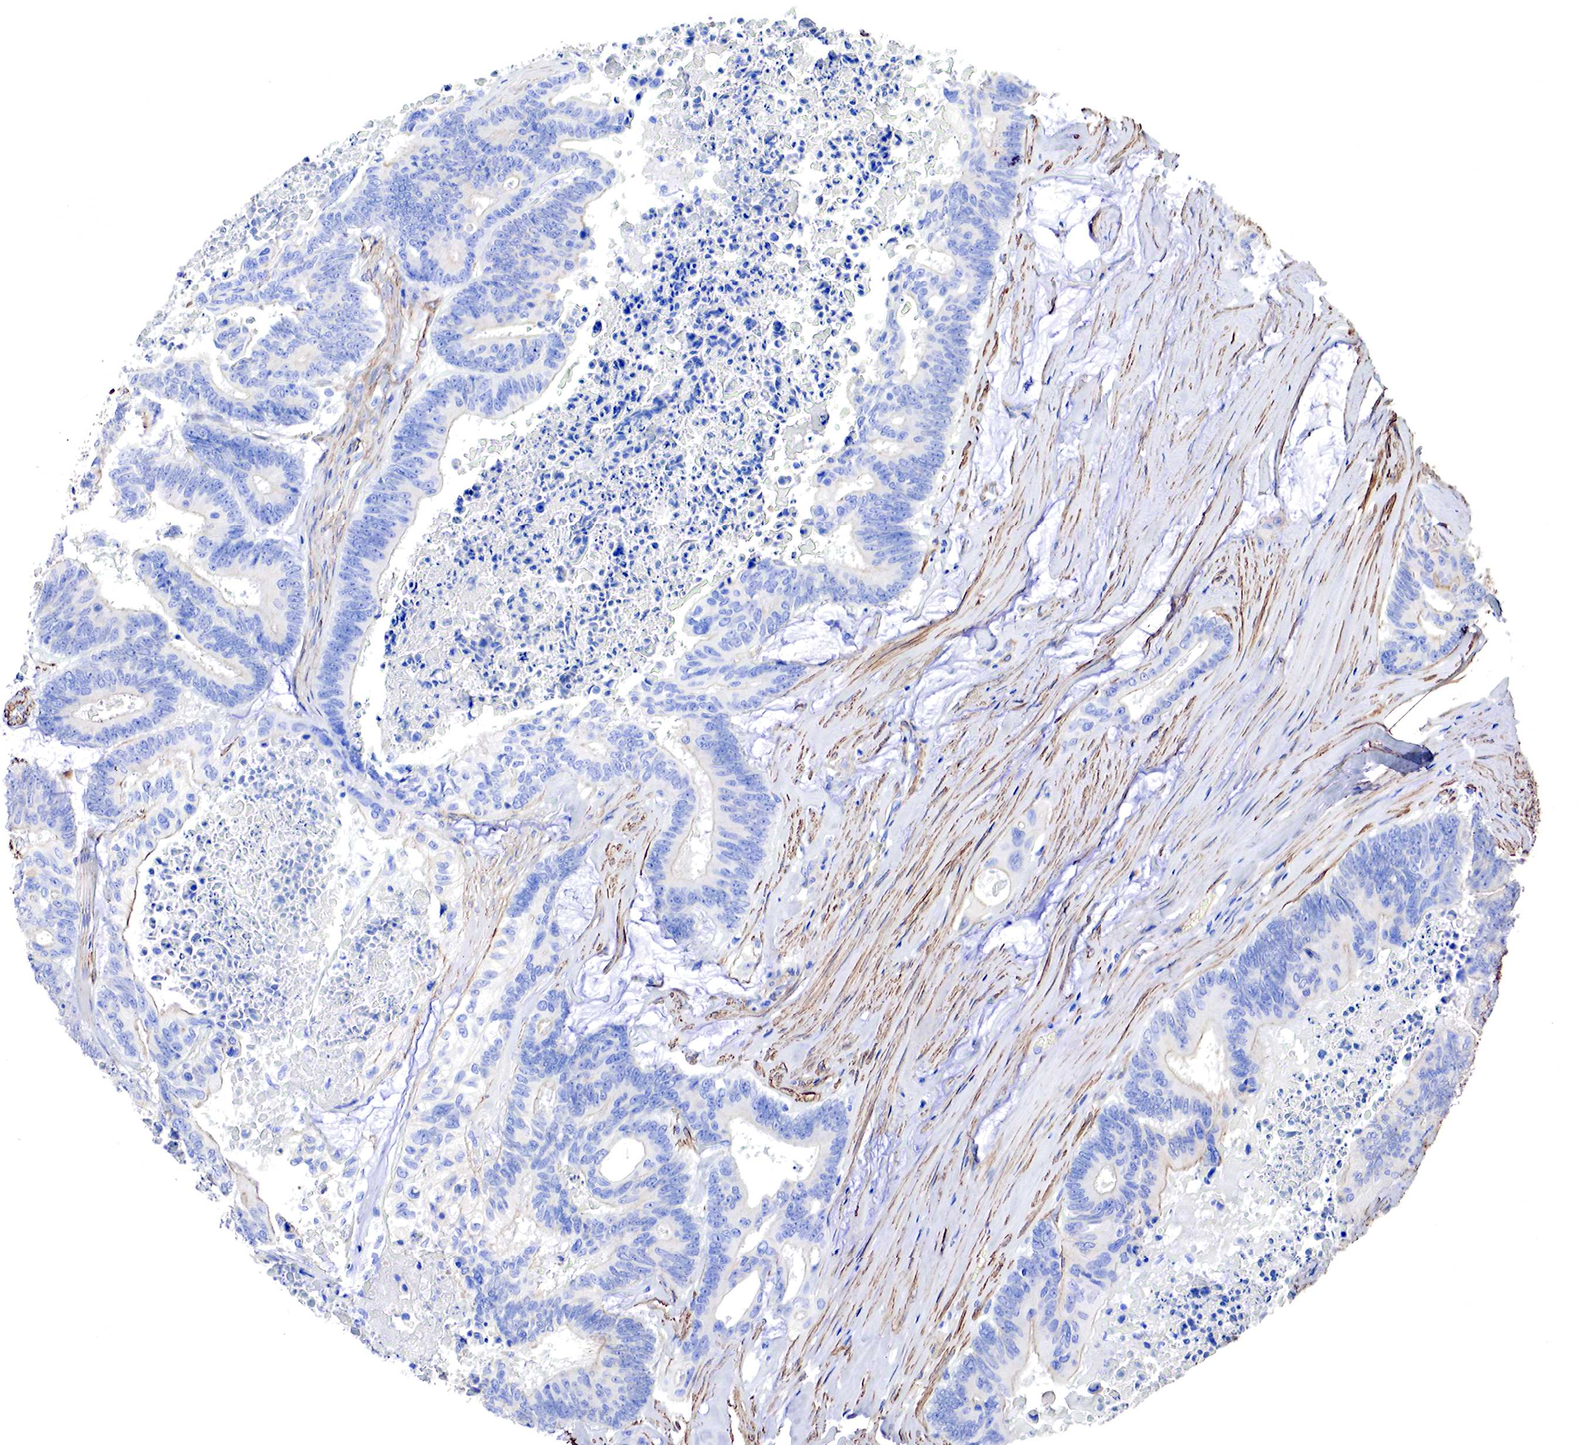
{"staining": {"intensity": "negative", "quantity": "none", "location": "none"}, "tissue": "colorectal cancer", "cell_type": "Tumor cells", "image_type": "cancer", "snomed": [{"axis": "morphology", "description": "Adenocarcinoma, NOS"}, {"axis": "topography", "description": "Colon"}], "caption": "Protein analysis of adenocarcinoma (colorectal) demonstrates no significant staining in tumor cells.", "gene": "TPM1", "patient": {"sex": "male", "age": 65}}